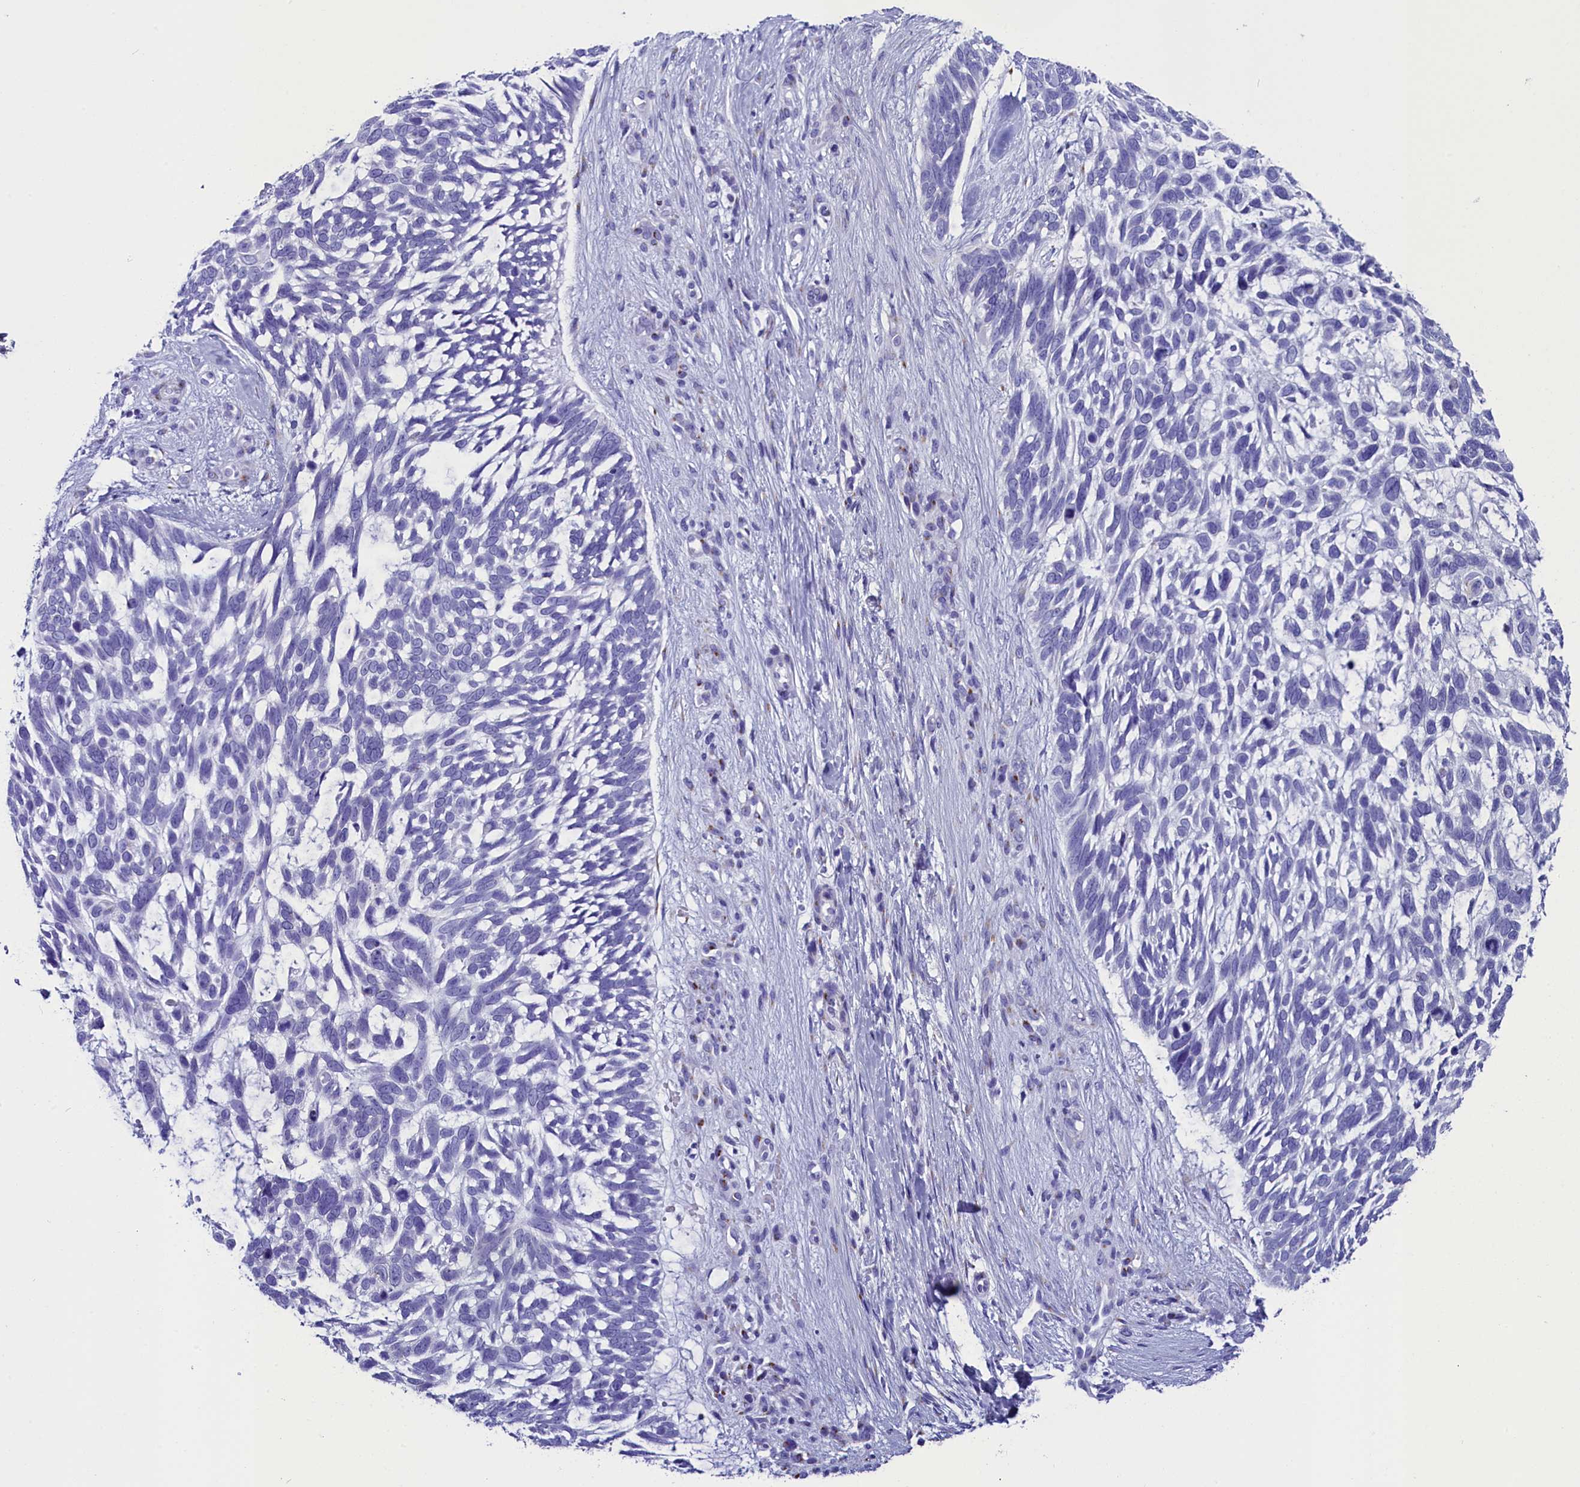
{"staining": {"intensity": "negative", "quantity": "none", "location": "none"}, "tissue": "skin cancer", "cell_type": "Tumor cells", "image_type": "cancer", "snomed": [{"axis": "morphology", "description": "Basal cell carcinoma"}, {"axis": "topography", "description": "Skin"}], "caption": "High magnification brightfield microscopy of skin cancer stained with DAB (3,3'-diaminobenzidine) (brown) and counterstained with hematoxylin (blue): tumor cells show no significant staining.", "gene": "AP3B2", "patient": {"sex": "male", "age": 88}}